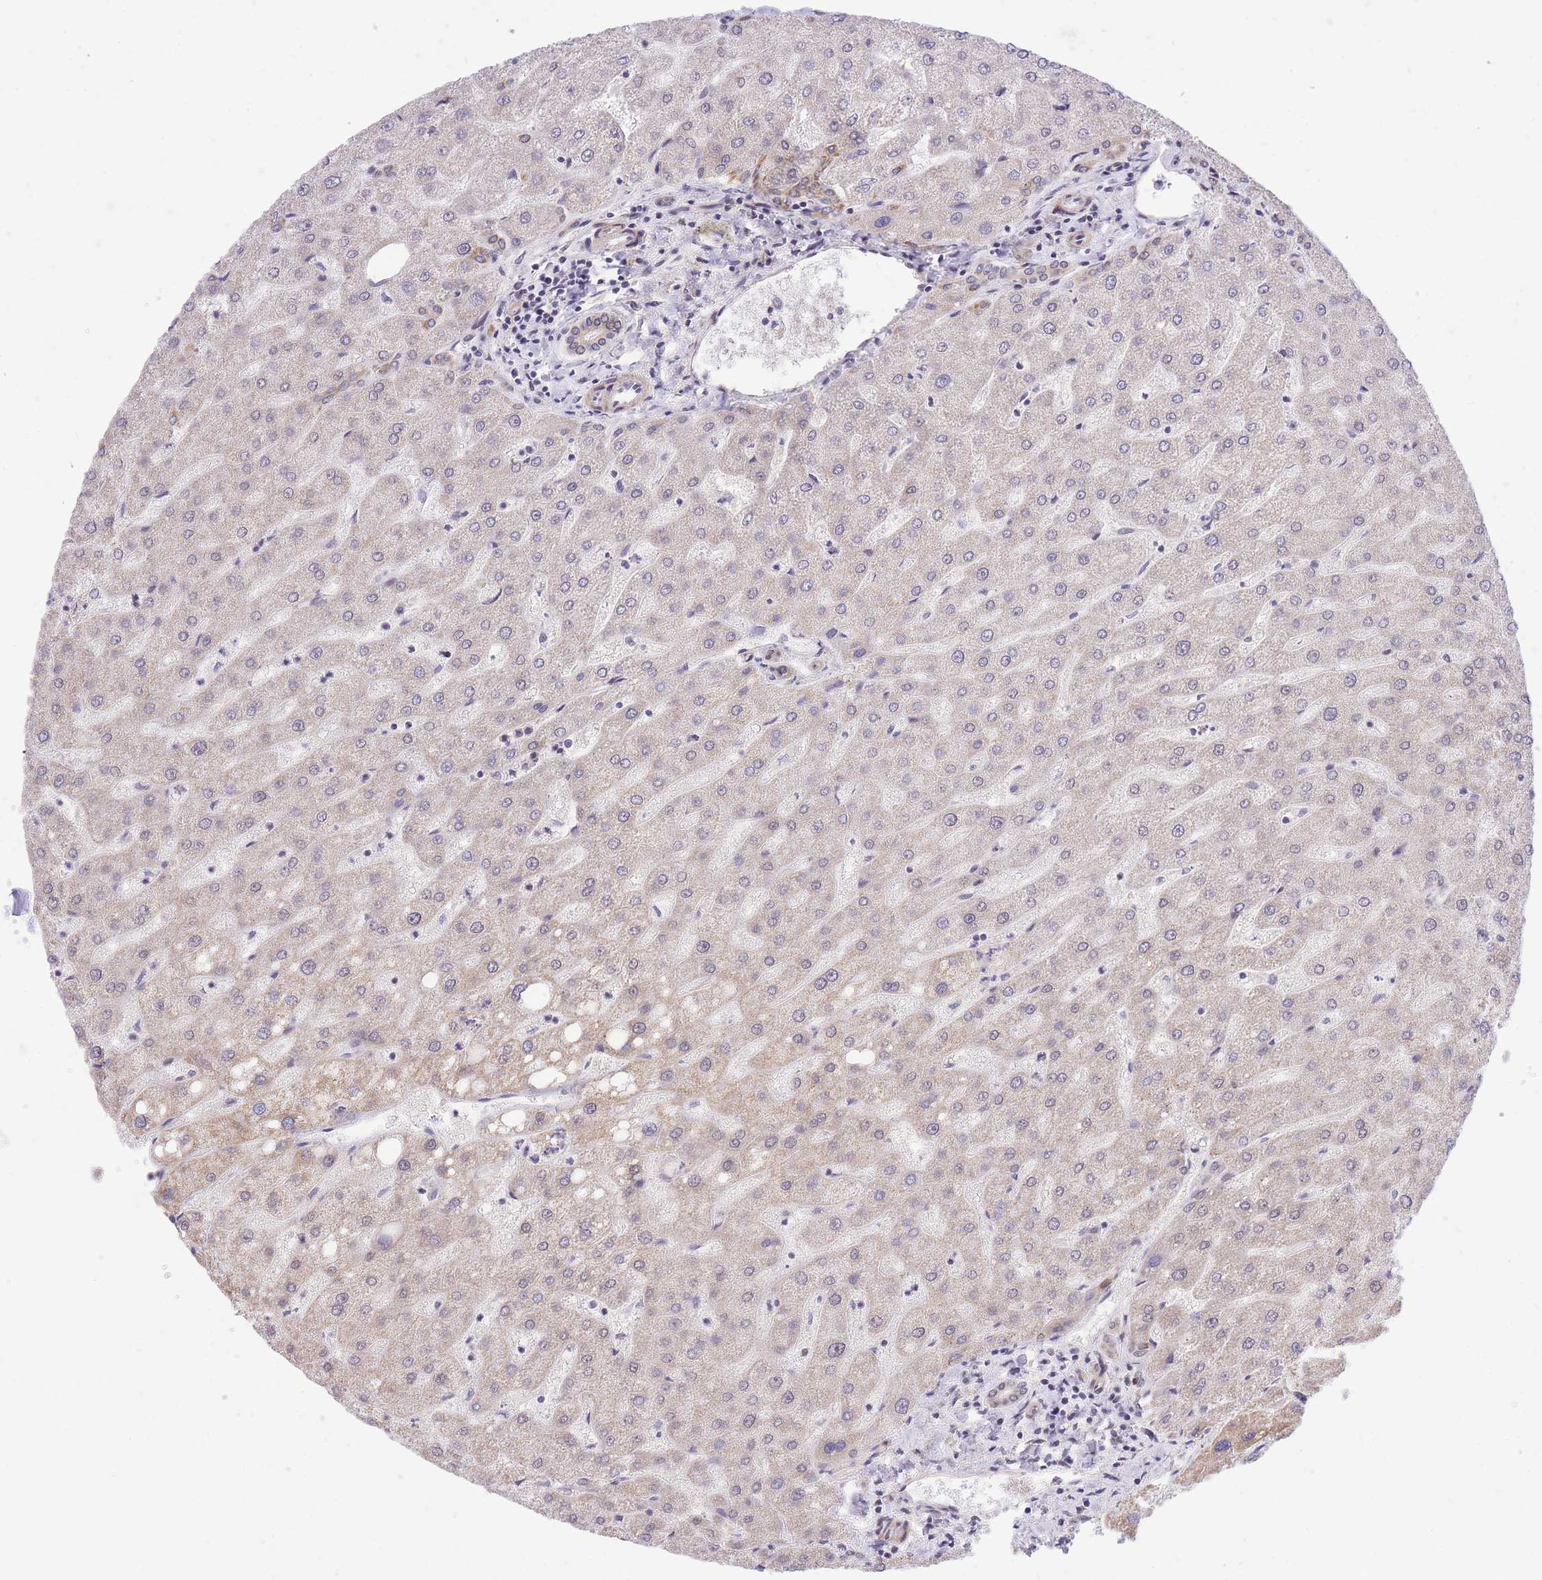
{"staining": {"intensity": "weak", "quantity": "25%-75%", "location": "cytoplasmic/membranous"}, "tissue": "liver", "cell_type": "Cholangiocytes", "image_type": "normal", "snomed": [{"axis": "morphology", "description": "Normal tissue, NOS"}, {"axis": "topography", "description": "Liver"}], "caption": "IHC of benign liver shows low levels of weak cytoplasmic/membranous staining in approximately 25%-75% of cholangiocytes.", "gene": "MINDY2", "patient": {"sex": "male", "age": 67}}